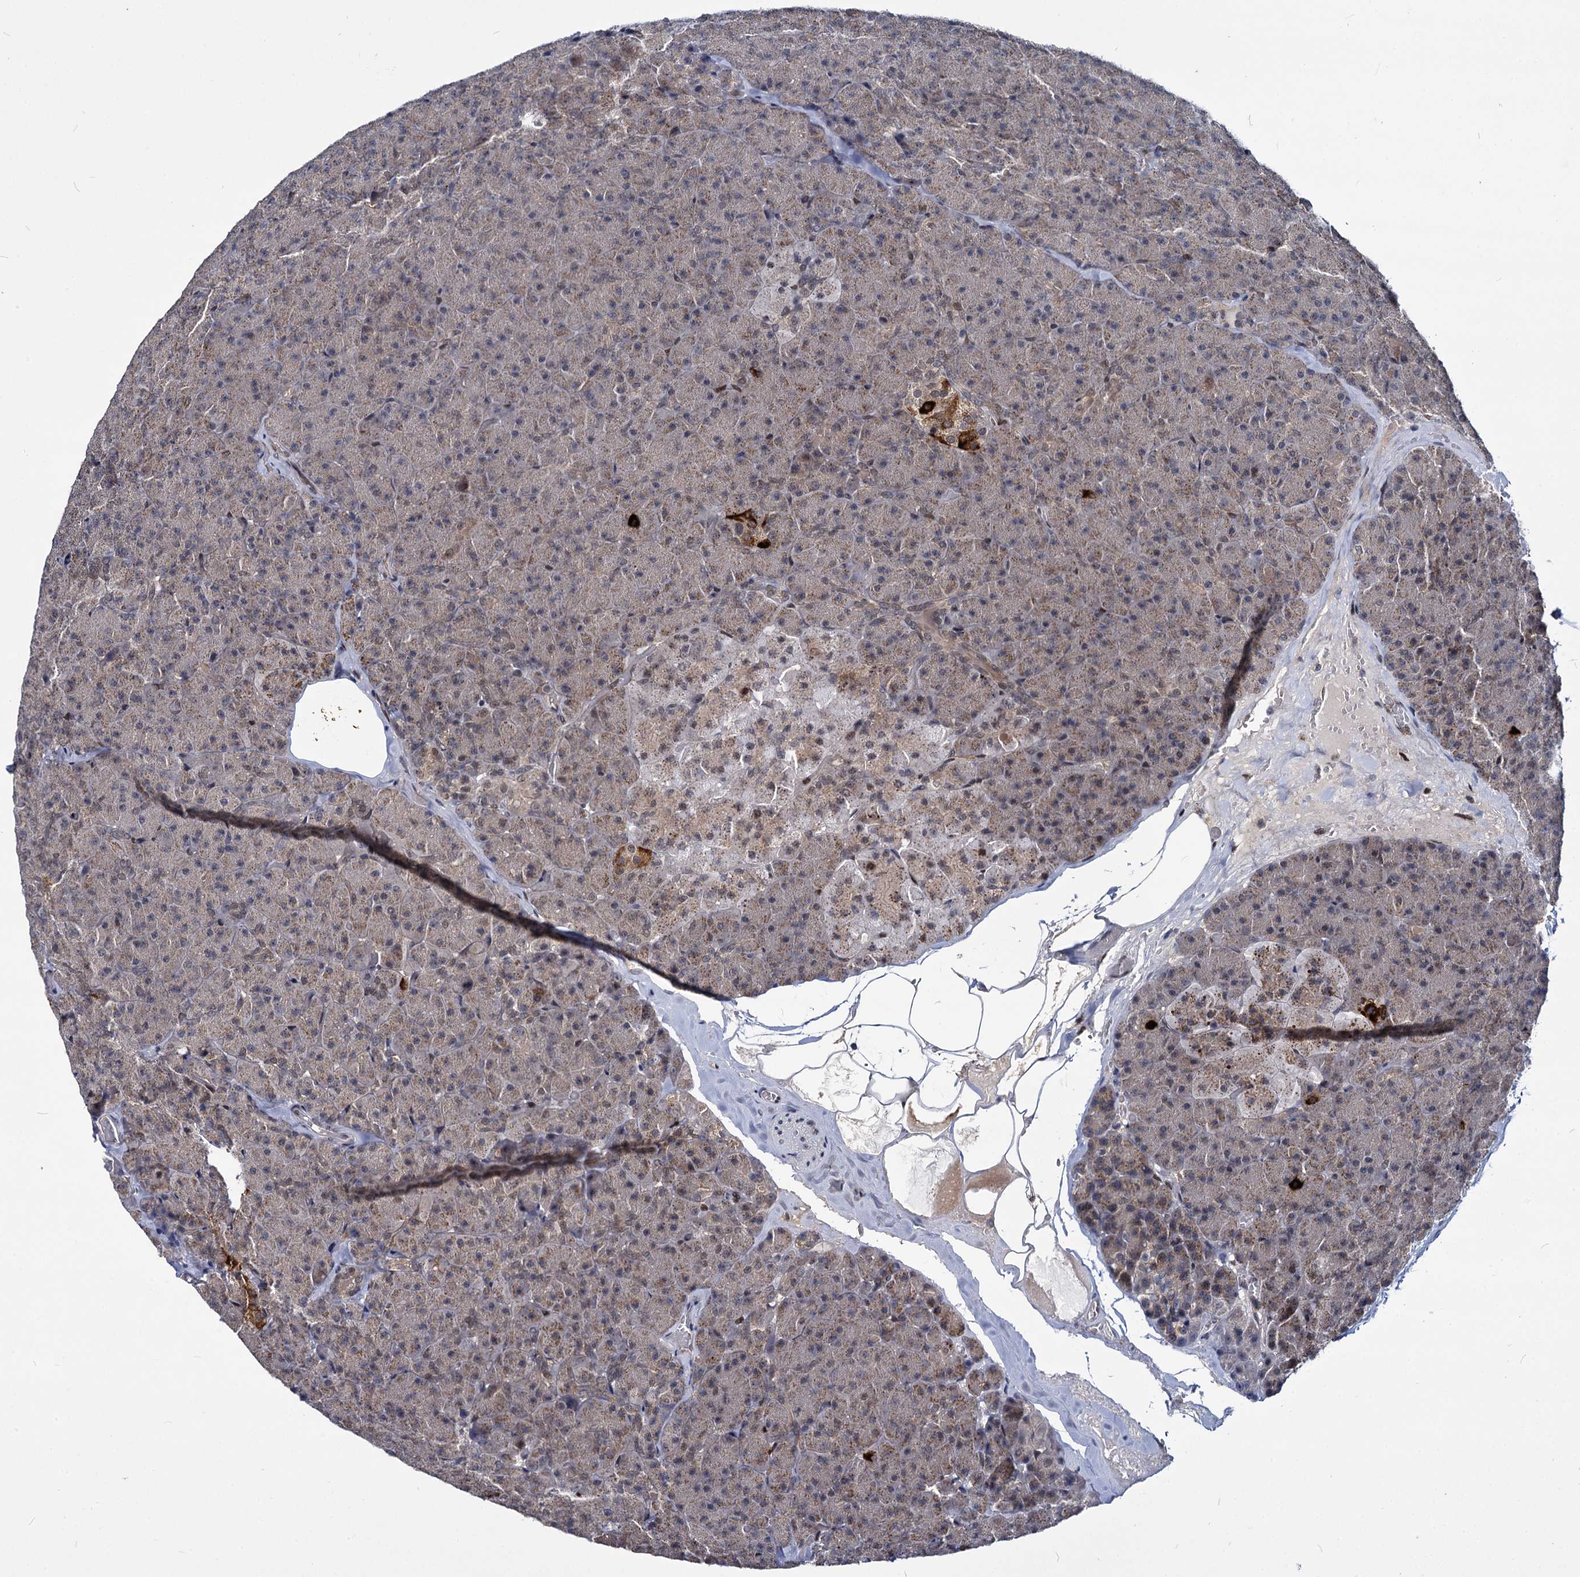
{"staining": {"intensity": "moderate", "quantity": ">75%", "location": "cytoplasmic/membranous,nuclear"}, "tissue": "pancreas", "cell_type": "Exocrine glandular cells", "image_type": "normal", "snomed": [{"axis": "morphology", "description": "Normal tissue, NOS"}, {"axis": "topography", "description": "Pancreas"}], "caption": "Immunohistochemistry of benign human pancreas displays medium levels of moderate cytoplasmic/membranous,nuclear positivity in approximately >75% of exocrine glandular cells.", "gene": "MAML2", "patient": {"sex": "male", "age": 36}}